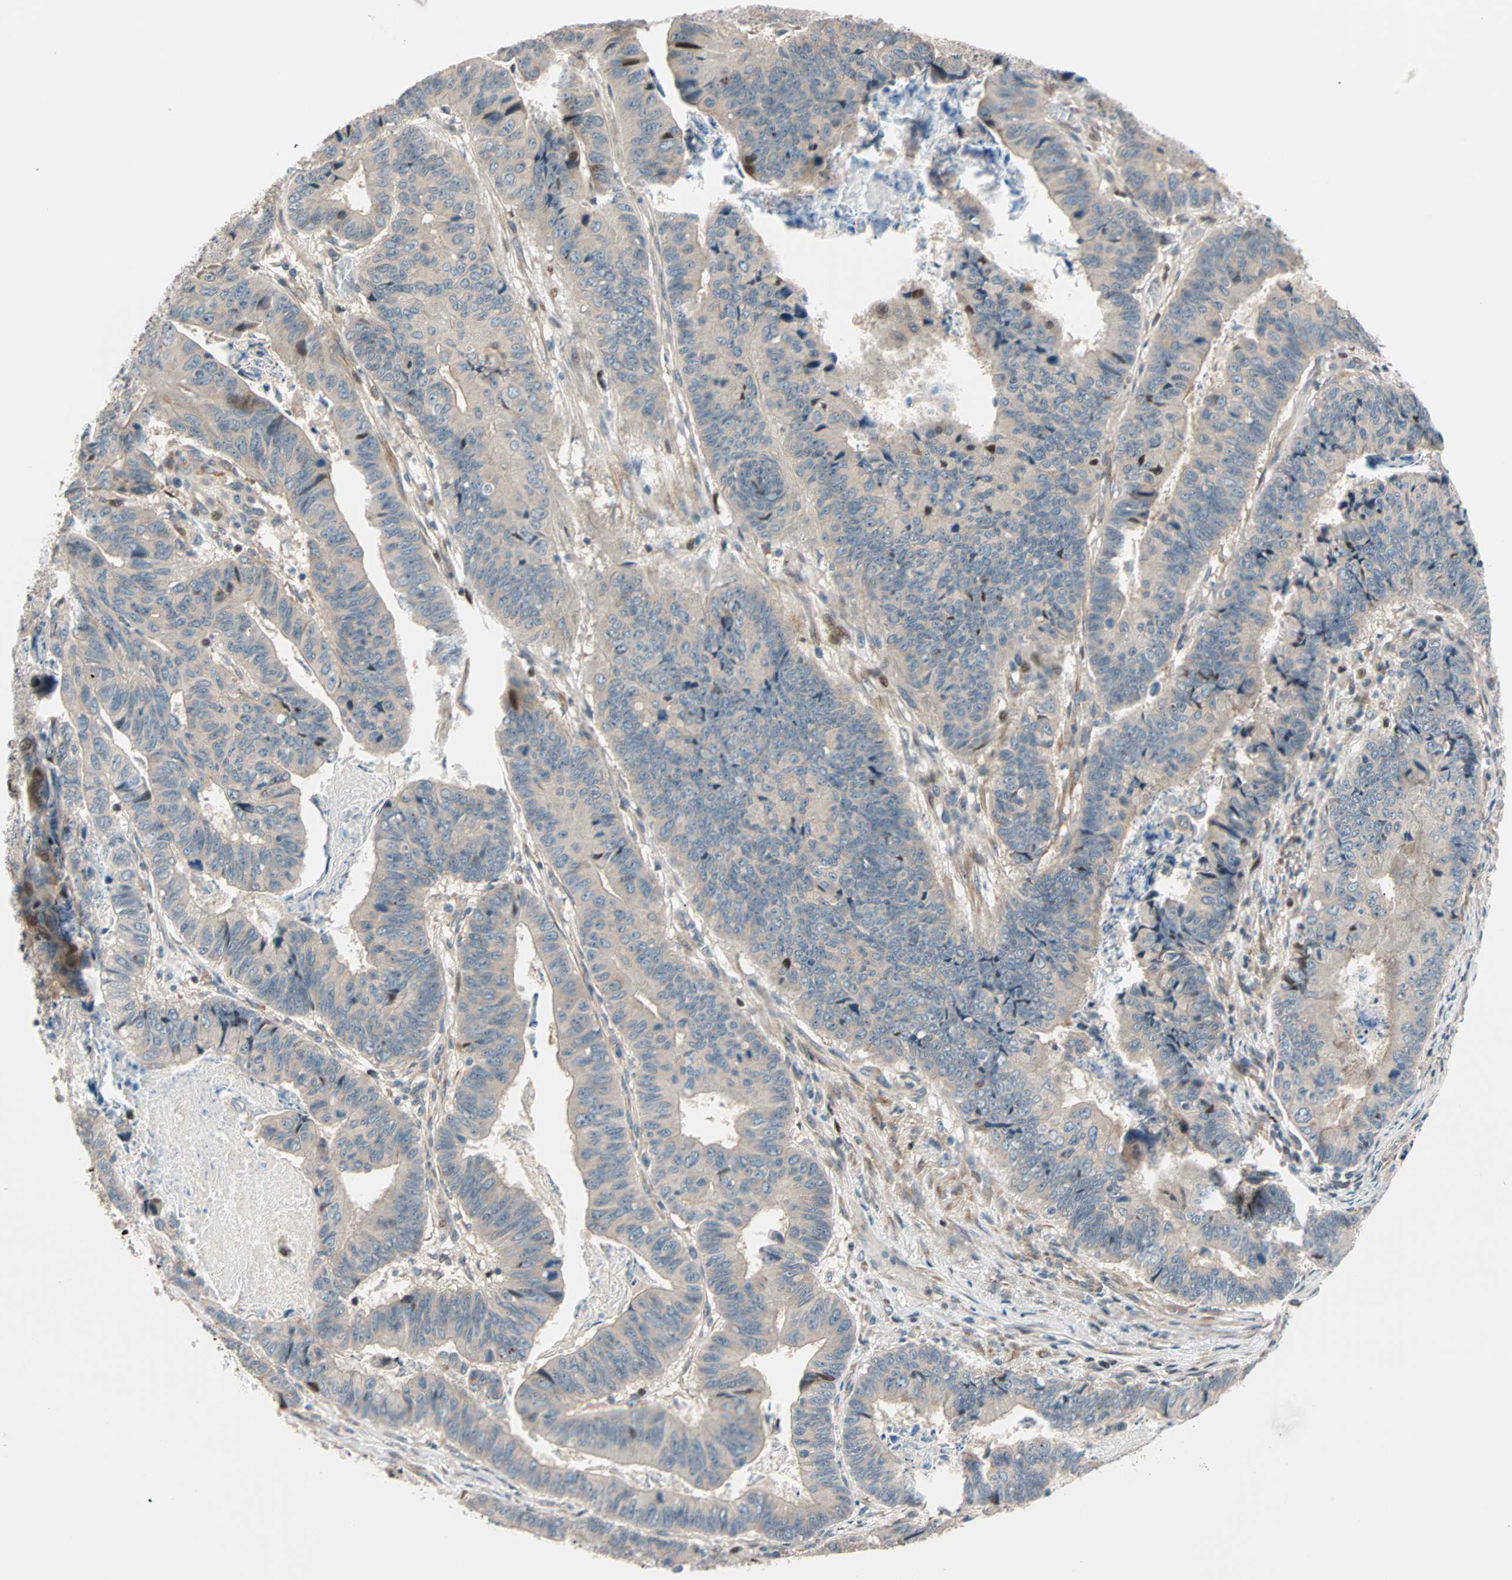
{"staining": {"intensity": "weak", "quantity": ">75%", "location": "cytoplasmic/membranous"}, "tissue": "stomach cancer", "cell_type": "Tumor cells", "image_type": "cancer", "snomed": [{"axis": "morphology", "description": "Adenocarcinoma, NOS"}, {"axis": "topography", "description": "Stomach, lower"}], "caption": "Protein expression analysis of human adenocarcinoma (stomach) reveals weak cytoplasmic/membranous expression in about >75% of tumor cells.", "gene": "HECW1", "patient": {"sex": "male", "age": 77}}